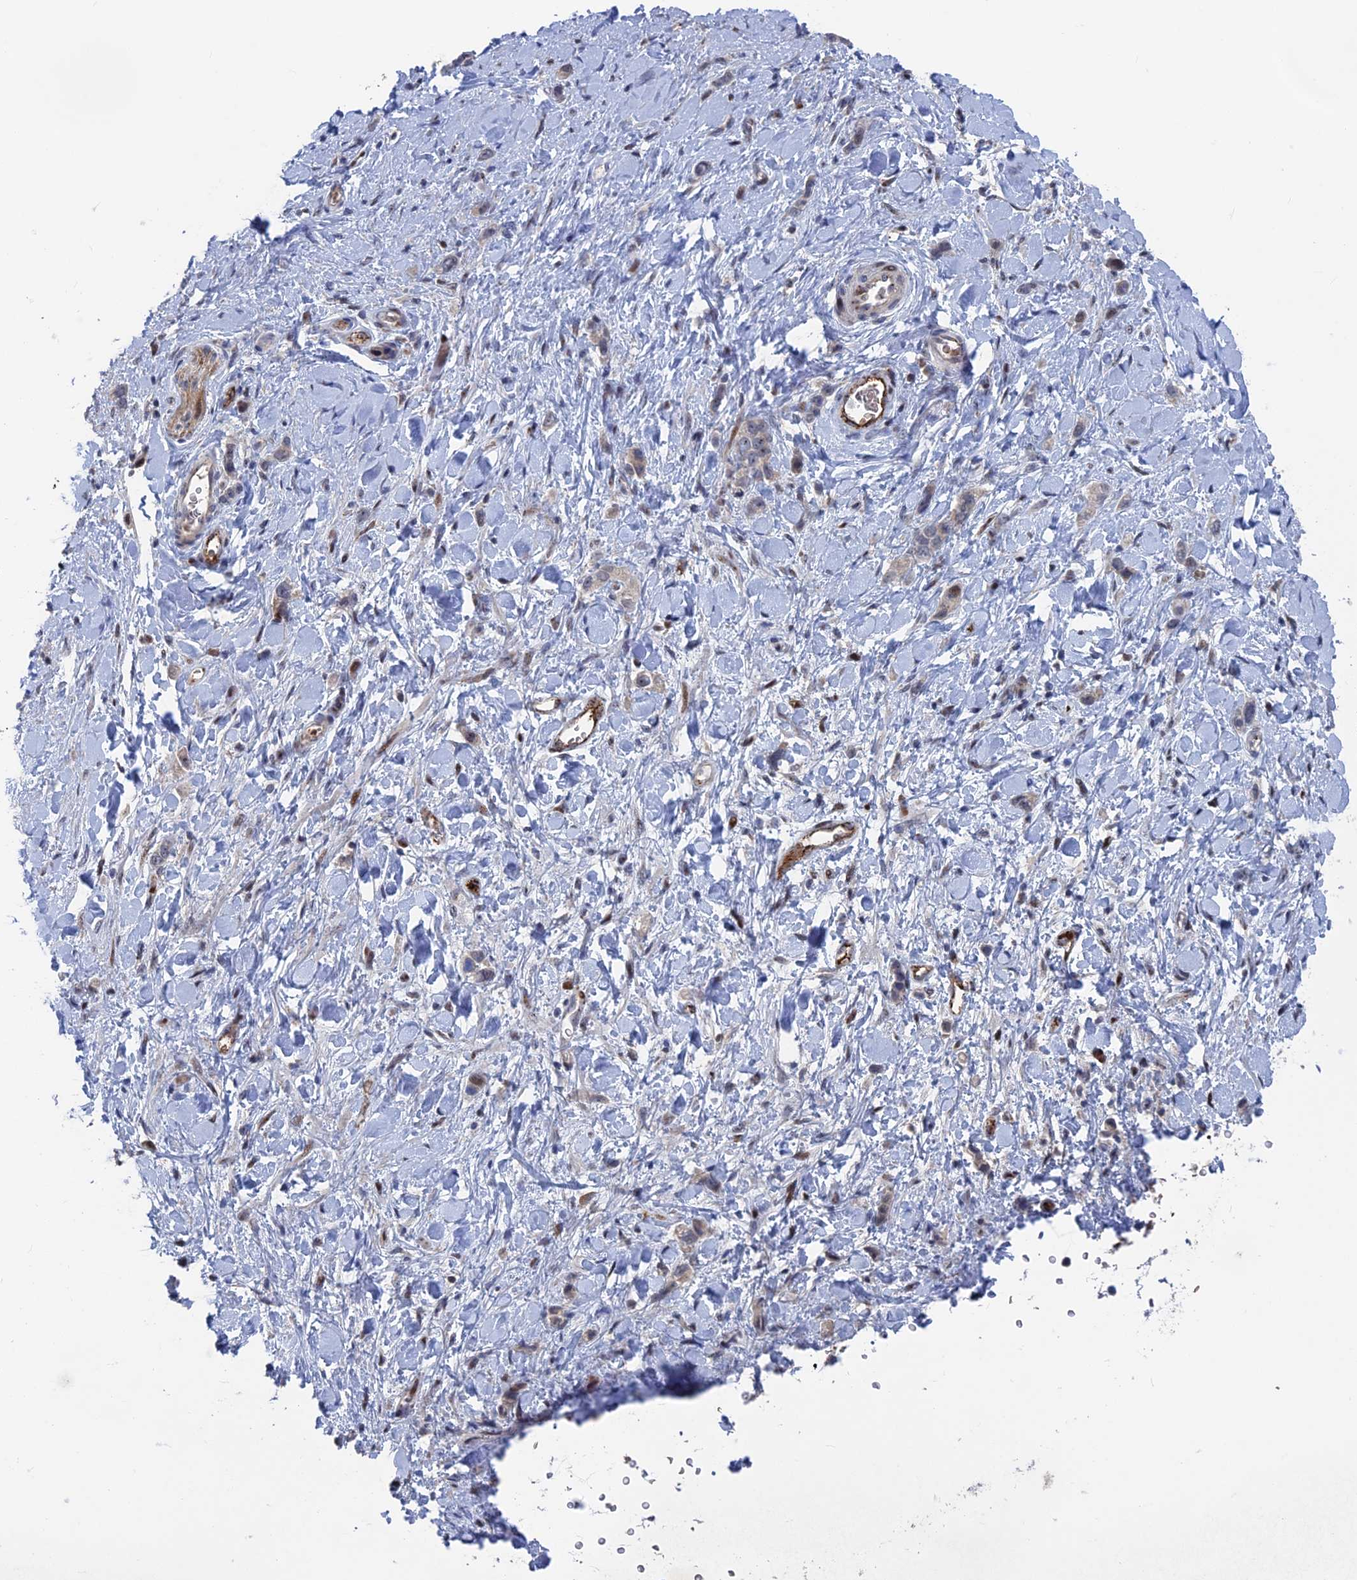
{"staining": {"intensity": "negative", "quantity": "none", "location": "none"}, "tissue": "stomach cancer", "cell_type": "Tumor cells", "image_type": "cancer", "snomed": [{"axis": "morphology", "description": "Adenocarcinoma, NOS"}, {"axis": "topography", "description": "Stomach"}], "caption": "There is no significant staining in tumor cells of stomach adenocarcinoma.", "gene": "SH3D21", "patient": {"sex": "female", "age": 65}}